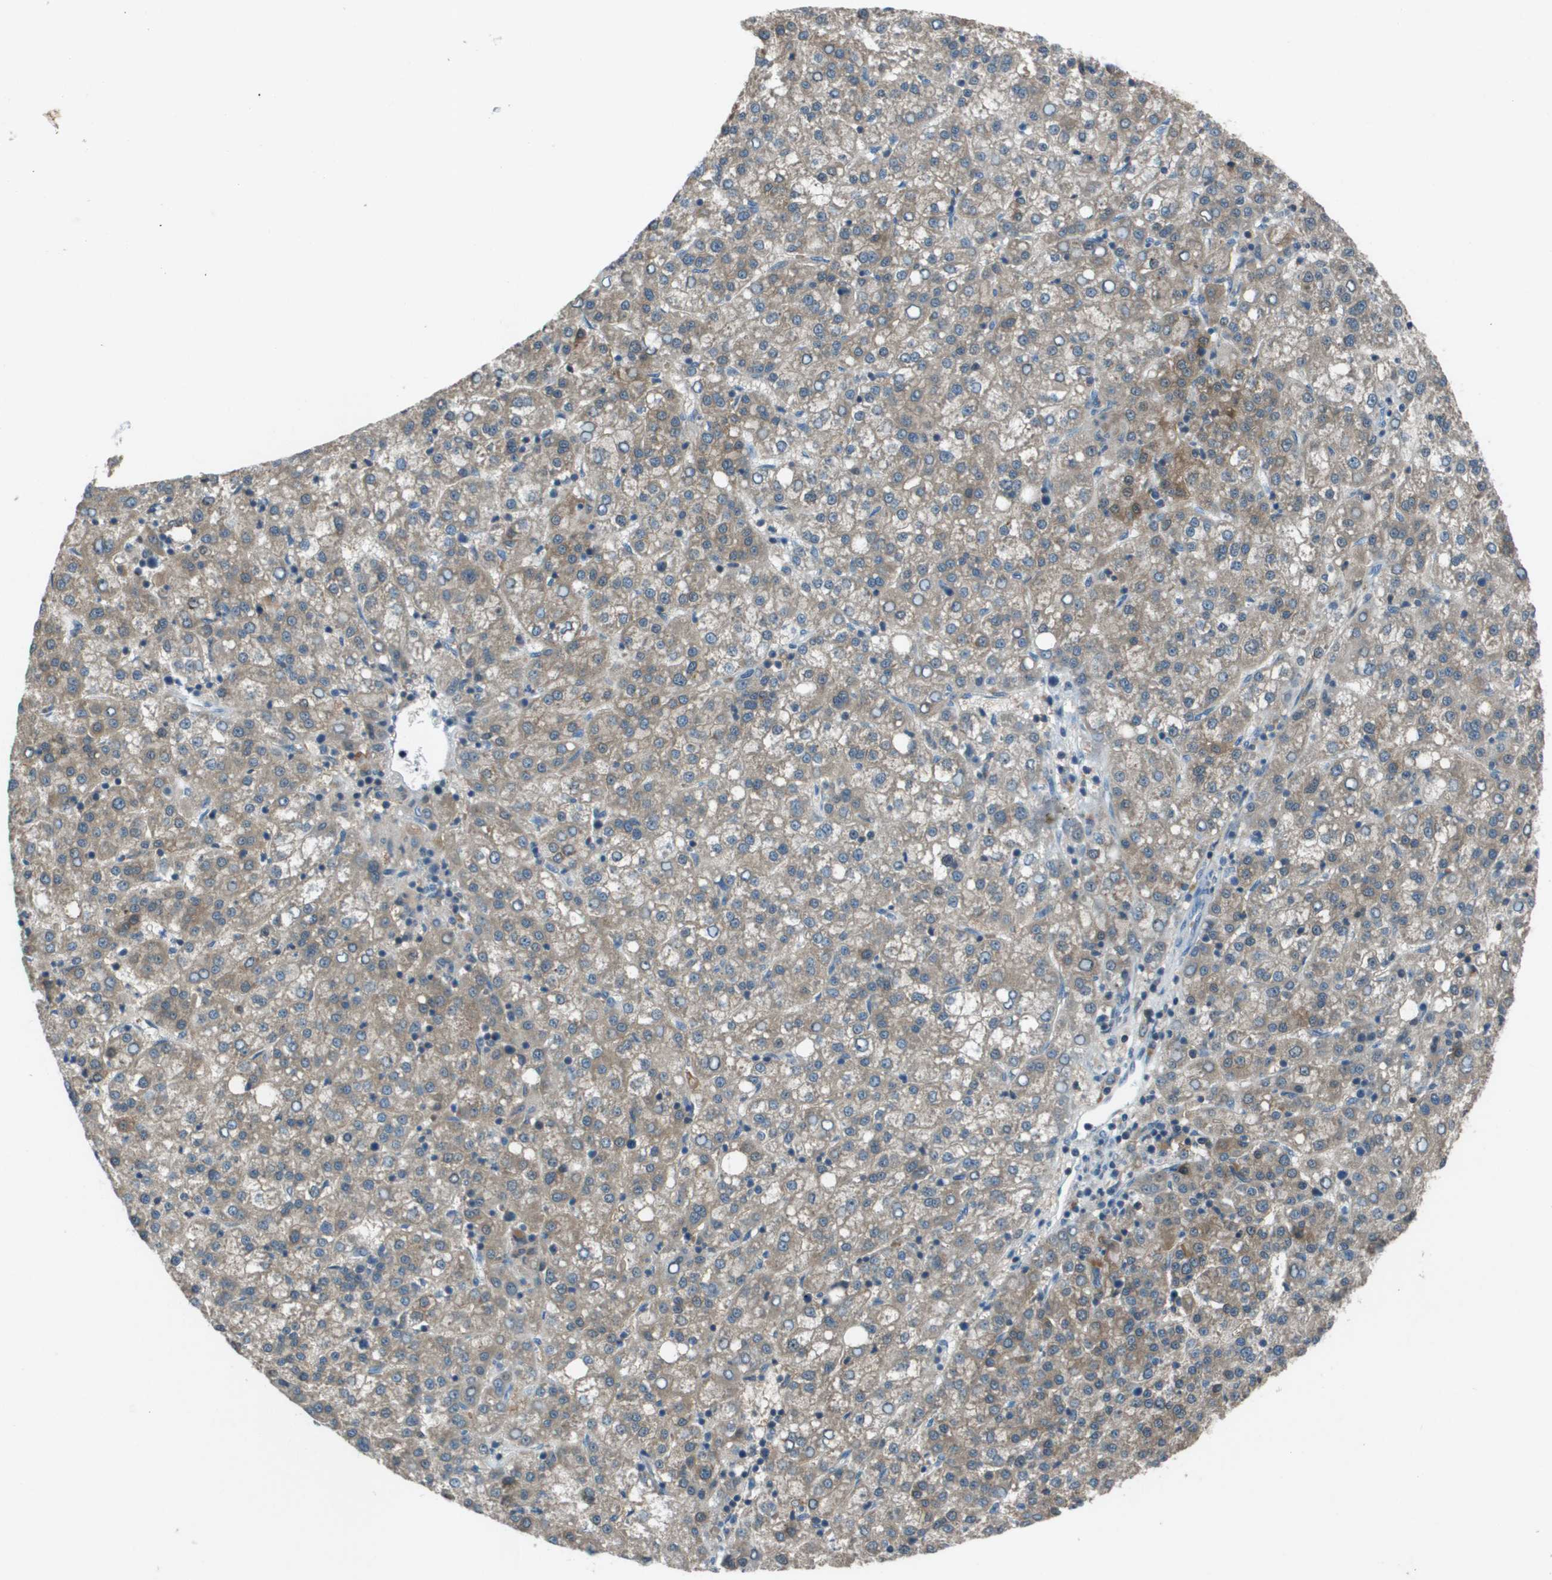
{"staining": {"intensity": "weak", "quantity": ">75%", "location": "cytoplasmic/membranous"}, "tissue": "liver cancer", "cell_type": "Tumor cells", "image_type": "cancer", "snomed": [{"axis": "morphology", "description": "Carcinoma, Hepatocellular, NOS"}, {"axis": "topography", "description": "Liver"}], "caption": "DAB immunohistochemical staining of liver hepatocellular carcinoma displays weak cytoplasmic/membranous protein staining in about >75% of tumor cells.", "gene": "CAMK4", "patient": {"sex": "female", "age": 58}}